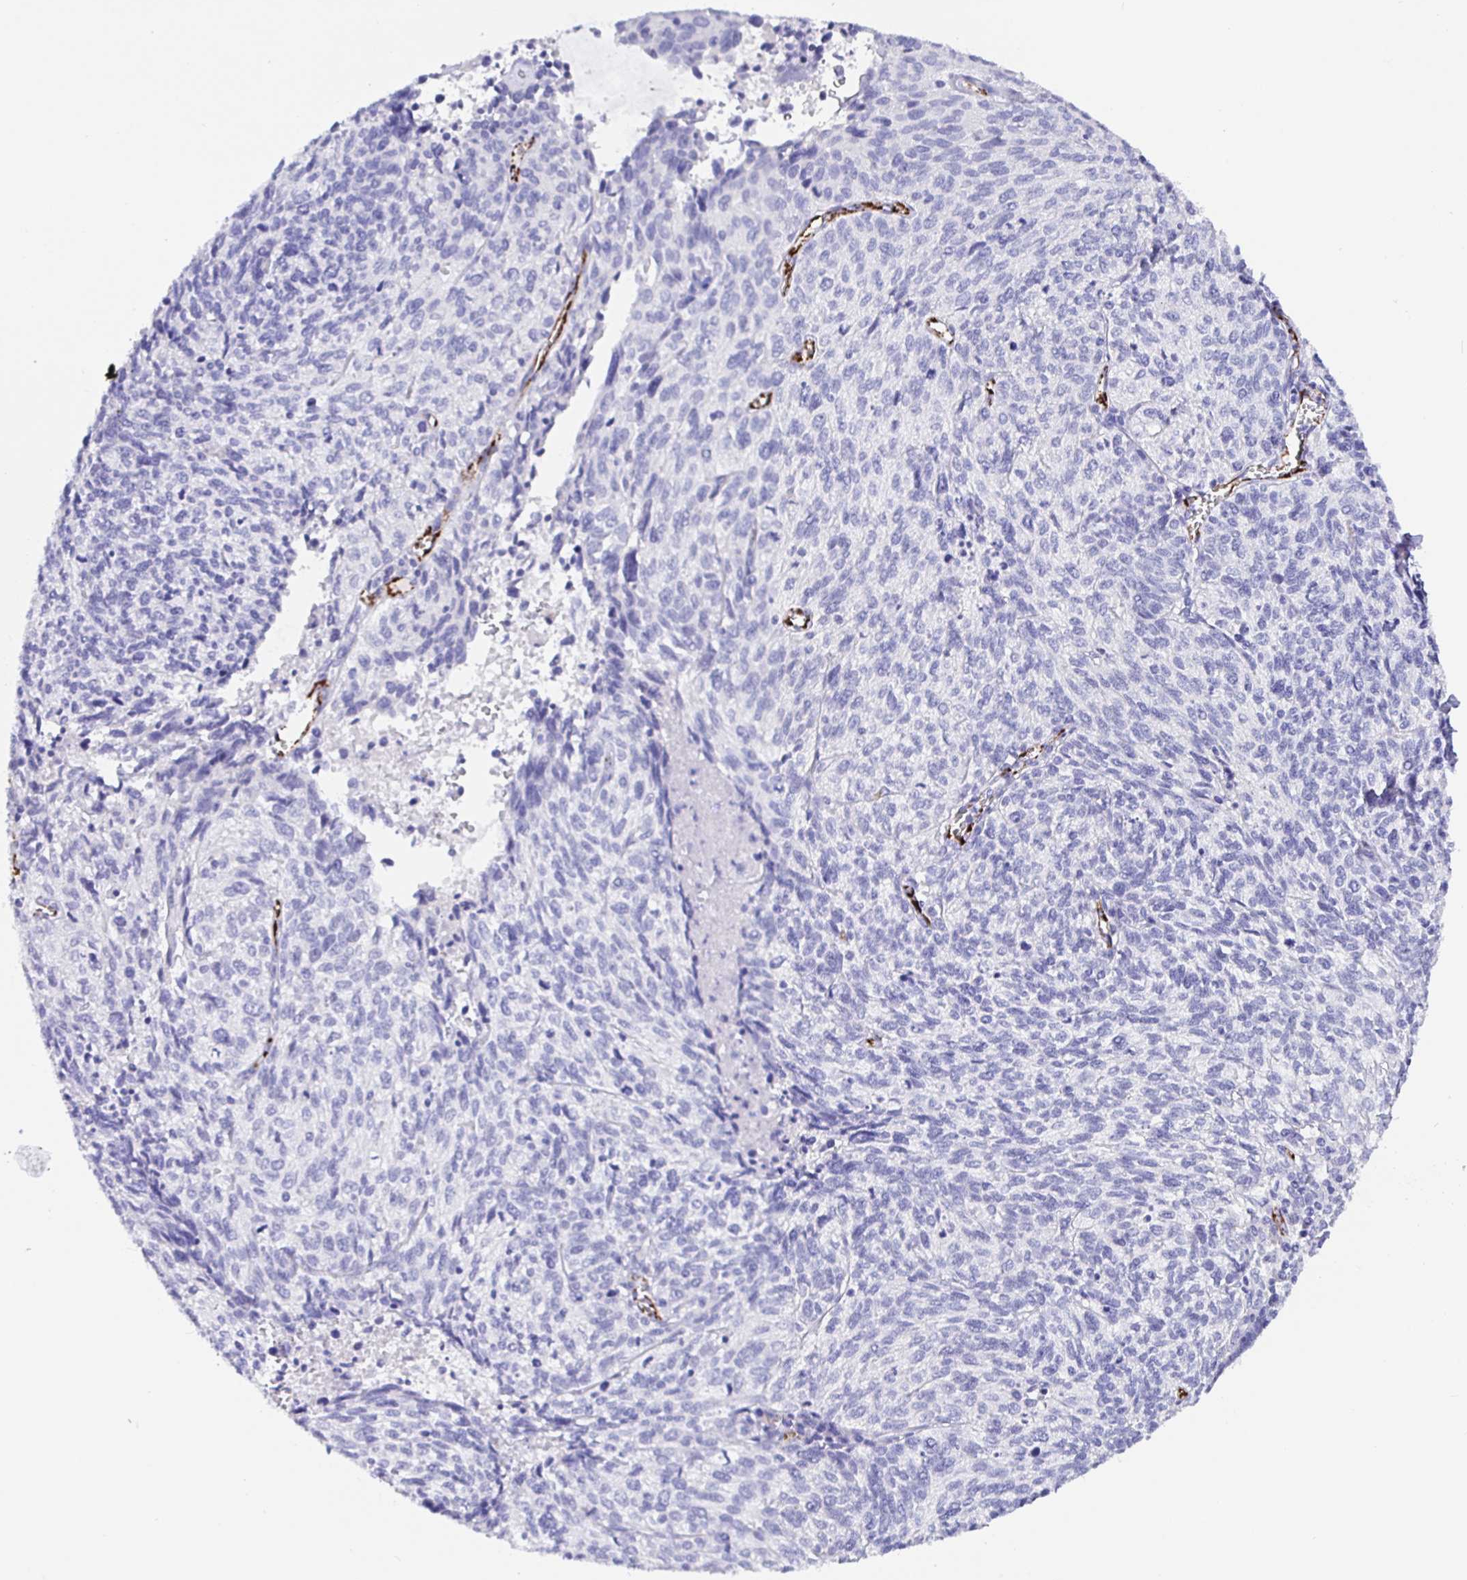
{"staining": {"intensity": "negative", "quantity": "none", "location": "none"}, "tissue": "cervical cancer", "cell_type": "Tumor cells", "image_type": "cancer", "snomed": [{"axis": "morphology", "description": "Squamous cell carcinoma, NOS"}, {"axis": "topography", "description": "Cervix"}], "caption": "Immunohistochemistry (IHC) image of neoplastic tissue: human cervical squamous cell carcinoma stained with DAB (3,3'-diaminobenzidine) demonstrates no significant protein expression in tumor cells.", "gene": "MAOA", "patient": {"sex": "female", "age": 45}}